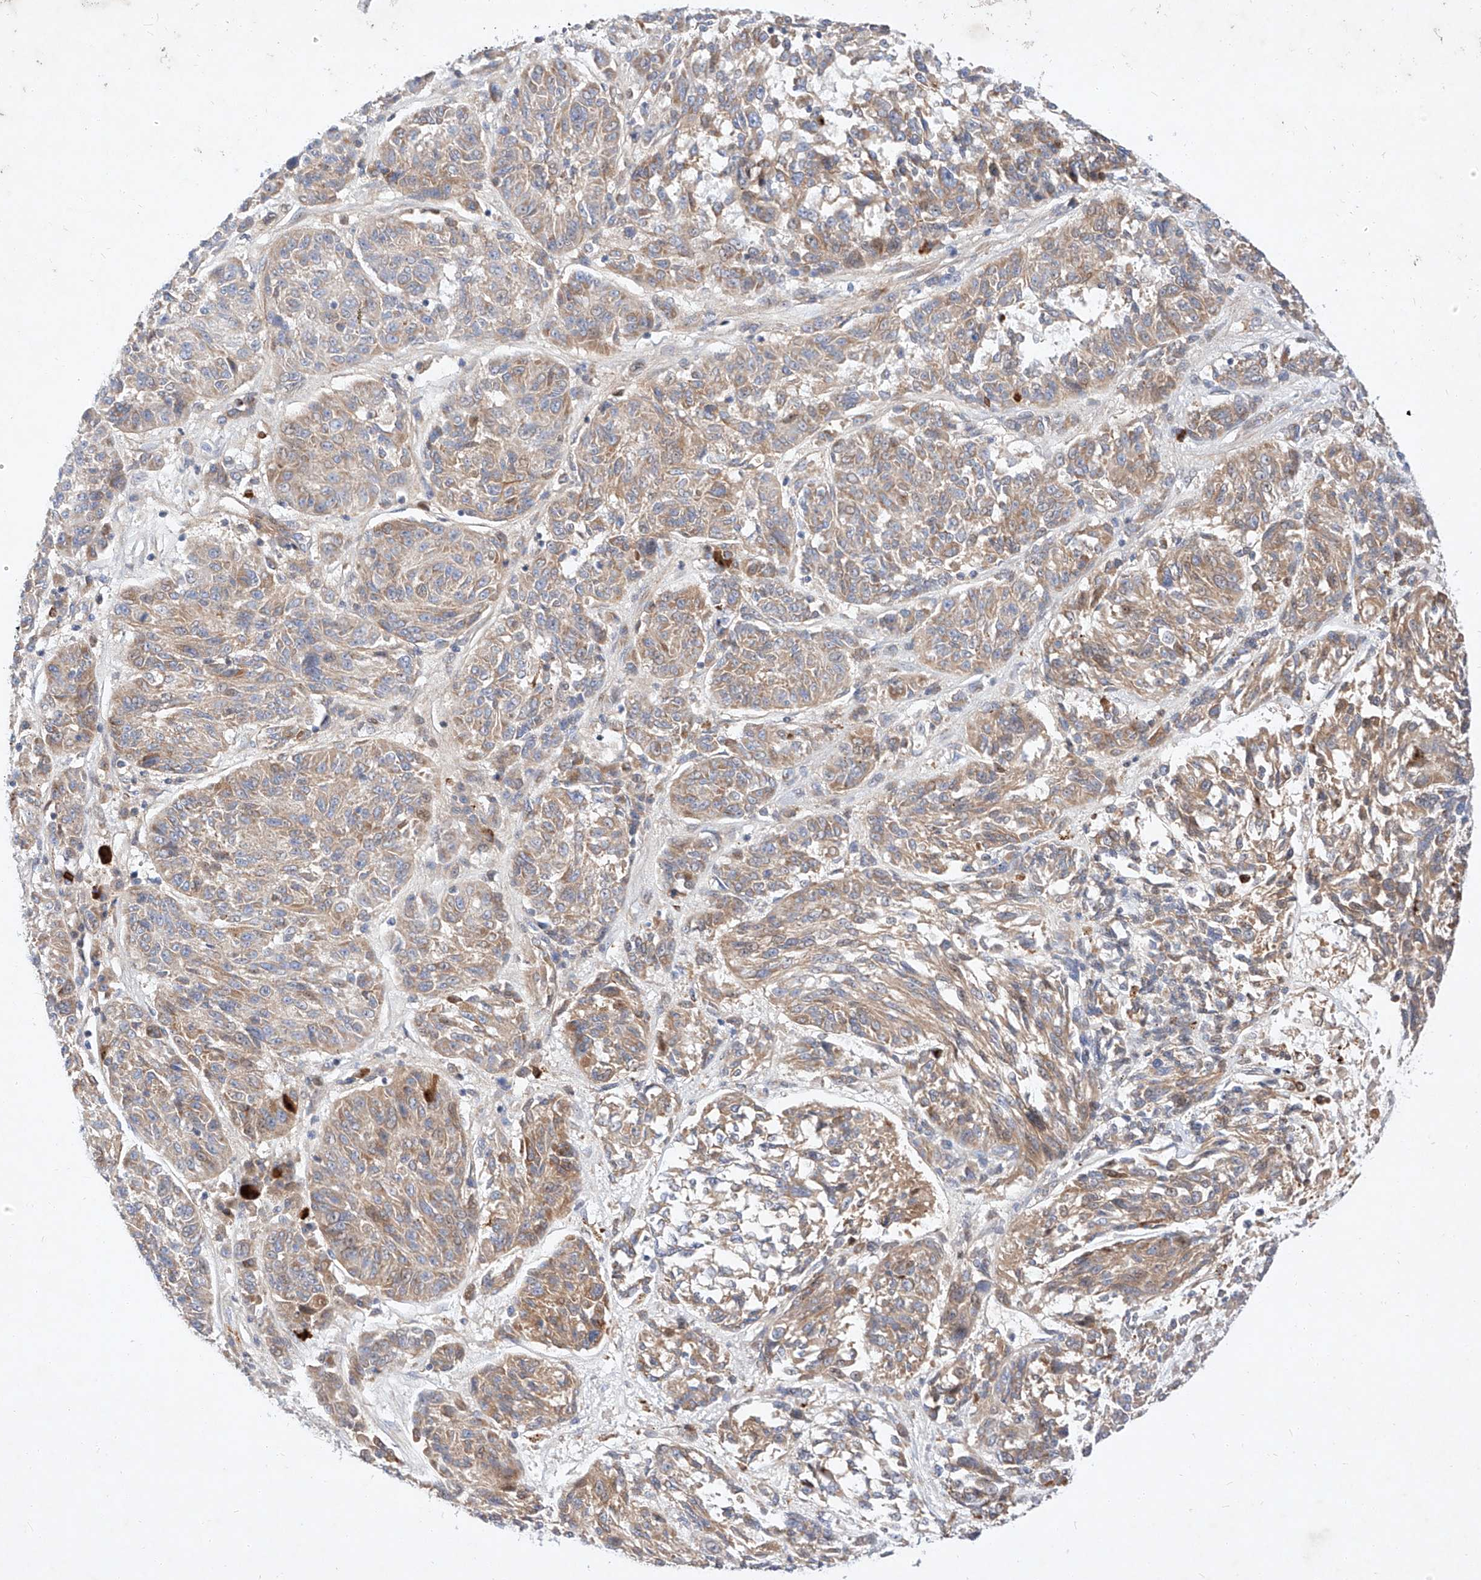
{"staining": {"intensity": "weak", "quantity": ">75%", "location": "cytoplasmic/membranous"}, "tissue": "melanoma", "cell_type": "Tumor cells", "image_type": "cancer", "snomed": [{"axis": "morphology", "description": "Malignant melanoma, NOS"}, {"axis": "topography", "description": "Skin"}], "caption": "A high-resolution histopathology image shows immunohistochemistry (IHC) staining of malignant melanoma, which exhibits weak cytoplasmic/membranous positivity in approximately >75% of tumor cells.", "gene": "OSGEPL1", "patient": {"sex": "male", "age": 53}}